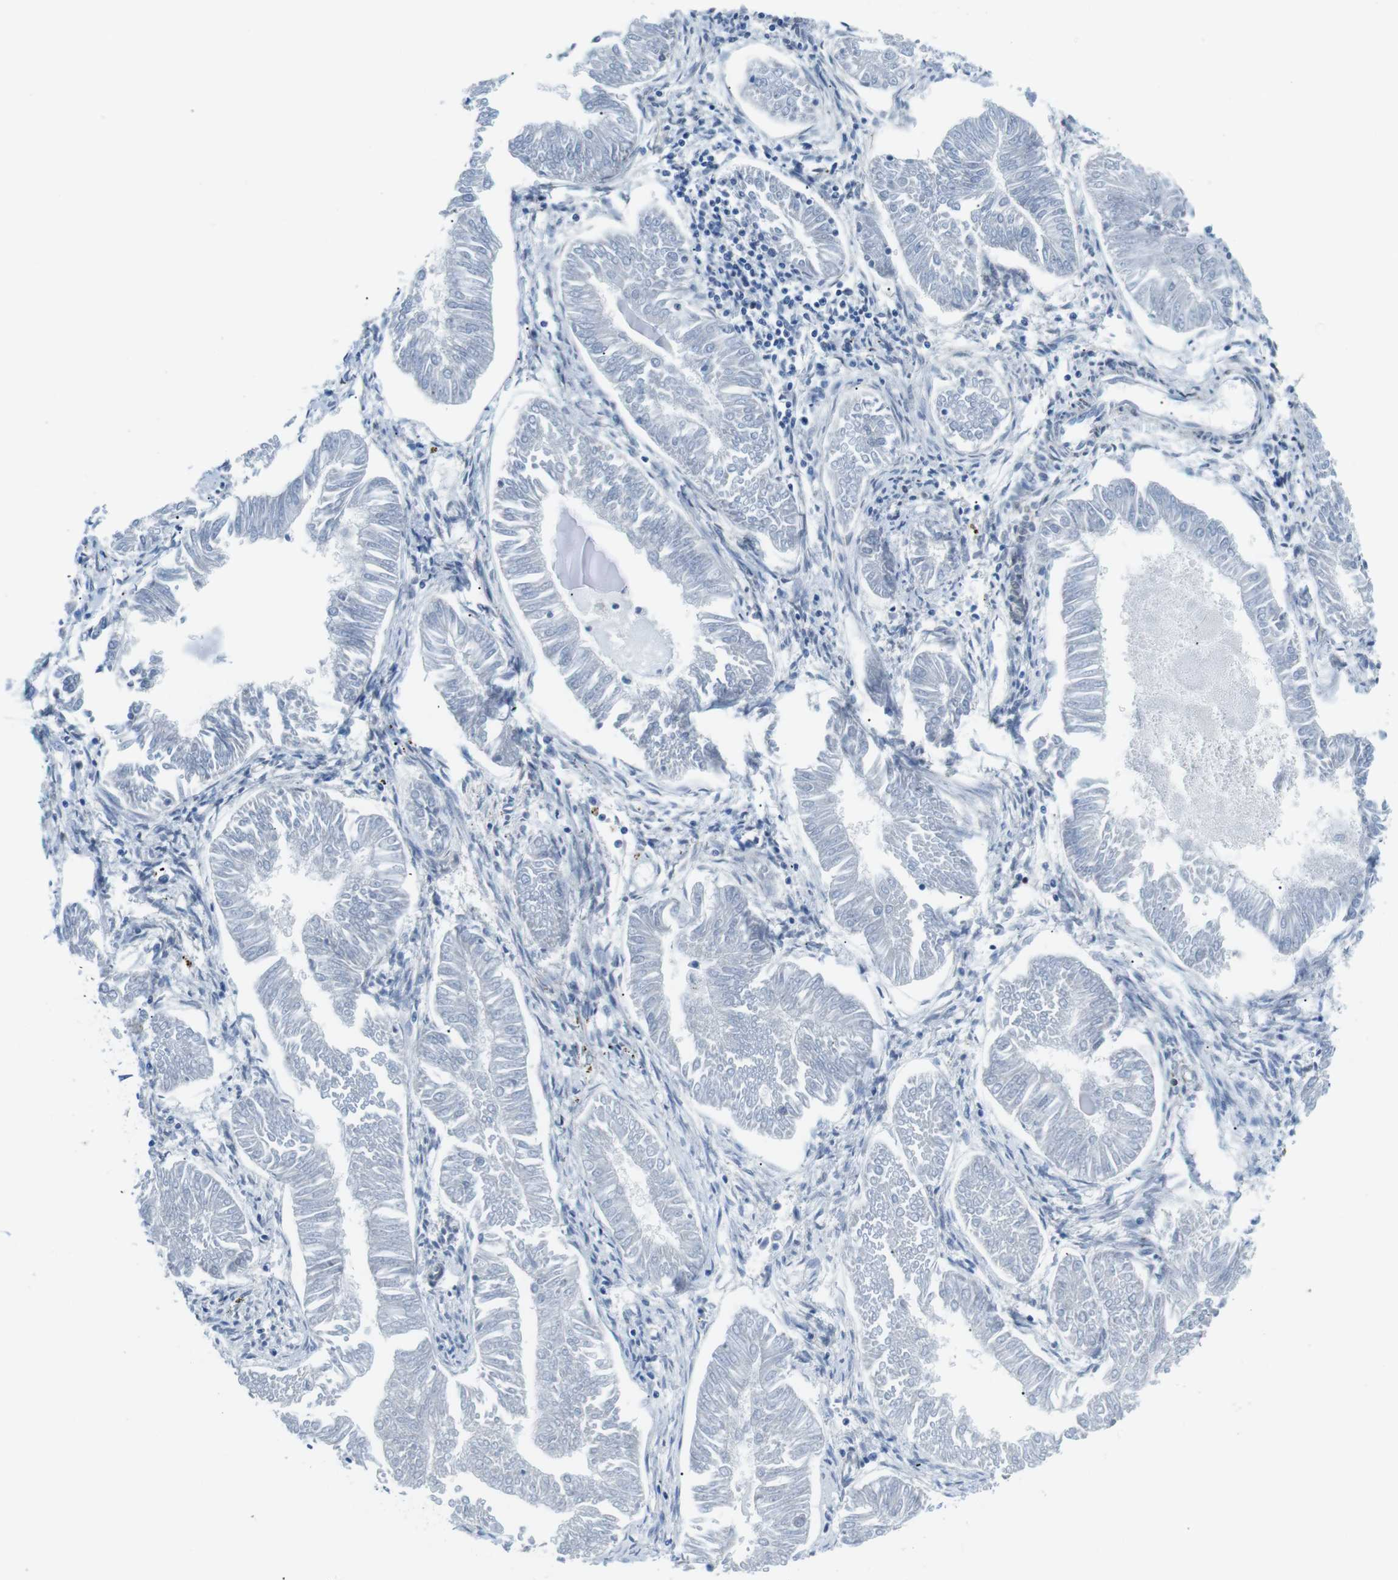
{"staining": {"intensity": "negative", "quantity": "none", "location": "none"}, "tissue": "endometrial cancer", "cell_type": "Tumor cells", "image_type": "cancer", "snomed": [{"axis": "morphology", "description": "Adenocarcinoma, NOS"}, {"axis": "topography", "description": "Endometrium"}], "caption": "An immunohistochemistry (IHC) micrograph of endometrial adenocarcinoma is shown. There is no staining in tumor cells of endometrial adenocarcinoma. (Stains: DAB (3,3'-diaminobenzidine) immunohistochemistry (IHC) with hematoxylin counter stain, Microscopy: brightfield microscopy at high magnification).", "gene": "PHLDA1", "patient": {"sex": "female", "age": 53}}